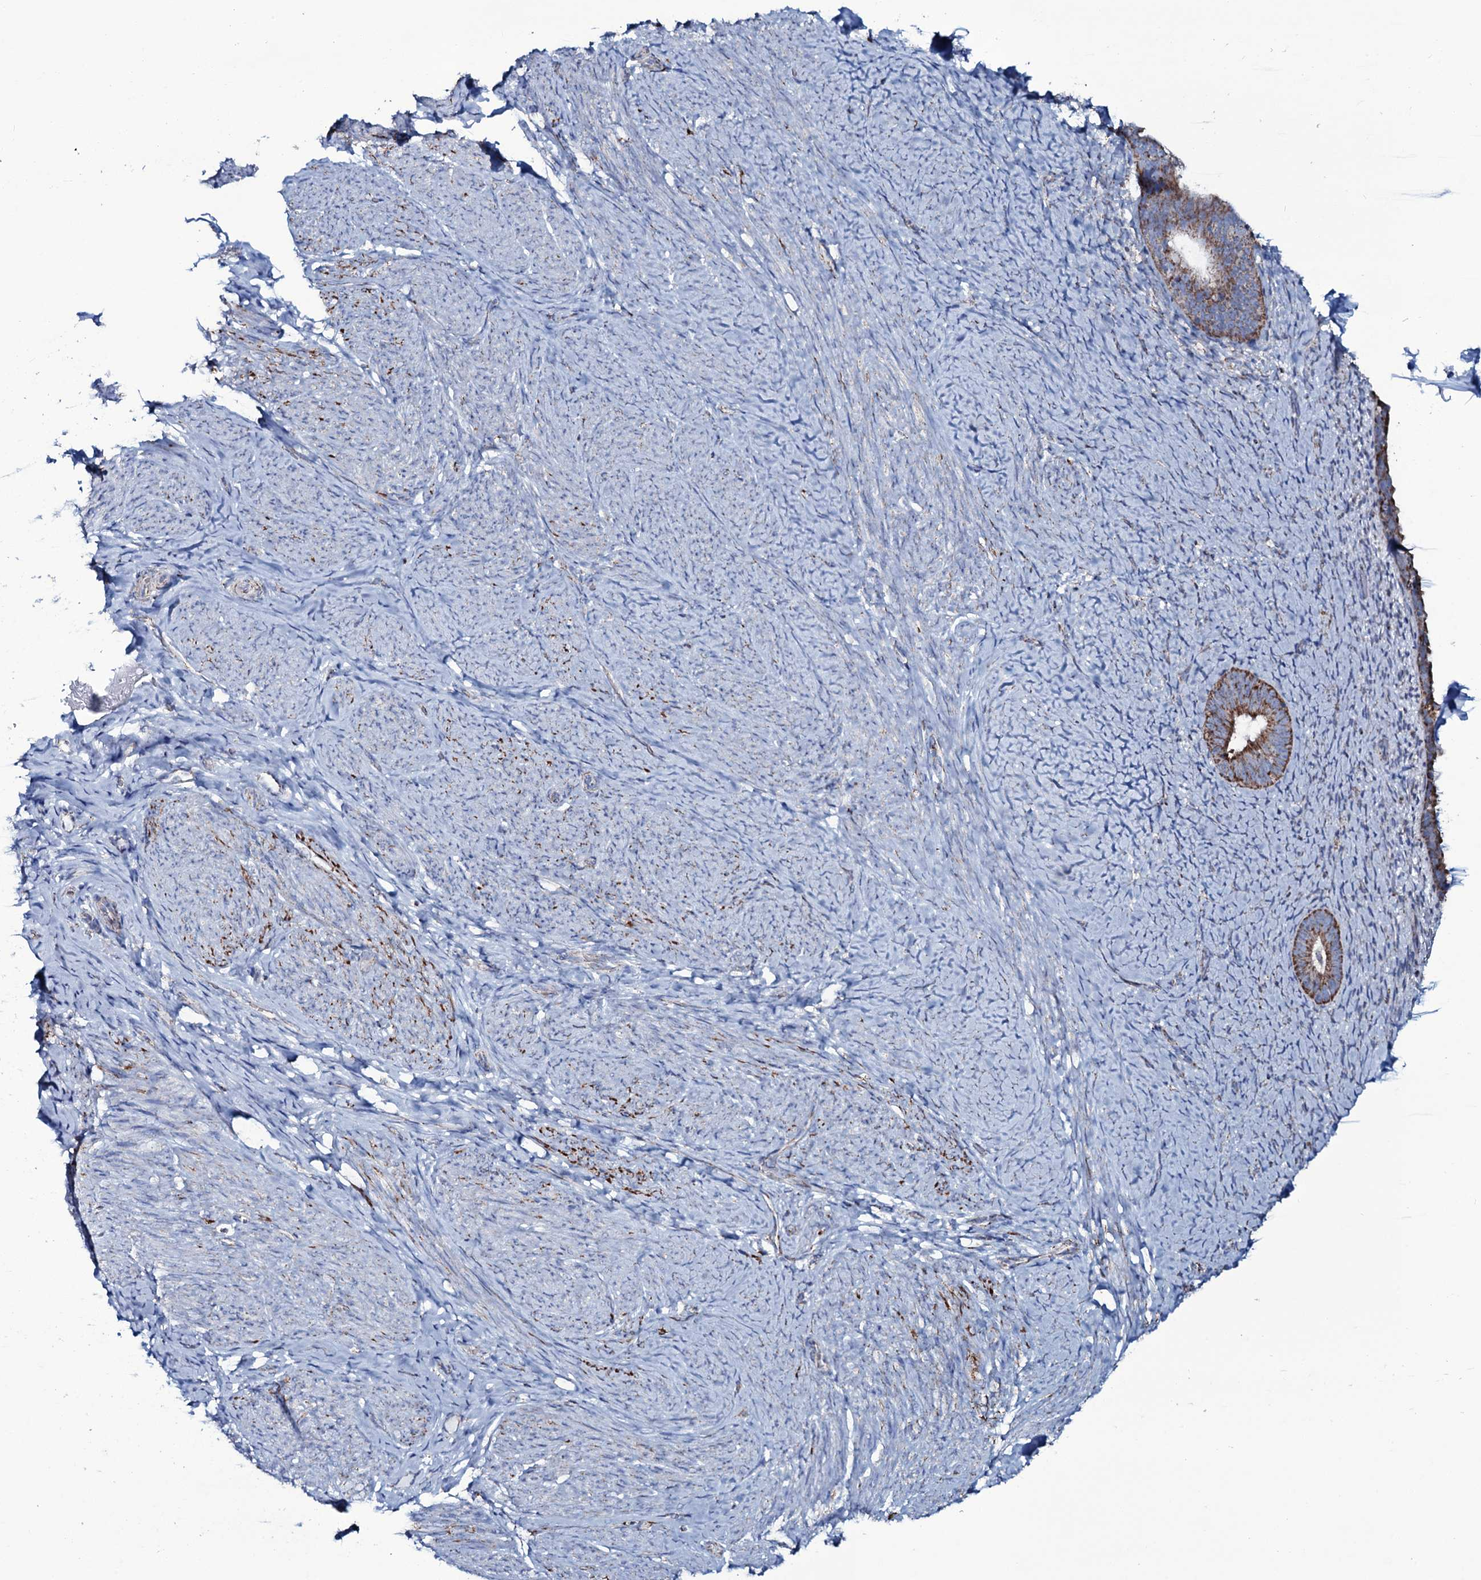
{"staining": {"intensity": "negative", "quantity": "none", "location": "none"}, "tissue": "endometrium", "cell_type": "Cells in endometrial stroma", "image_type": "normal", "snomed": [{"axis": "morphology", "description": "Normal tissue, NOS"}, {"axis": "topography", "description": "Endometrium"}], "caption": "IHC histopathology image of normal human endometrium stained for a protein (brown), which displays no positivity in cells in endometrial stroma.", "gene": "MRPS35", "patient": {"sex": "female", "age": 65}}